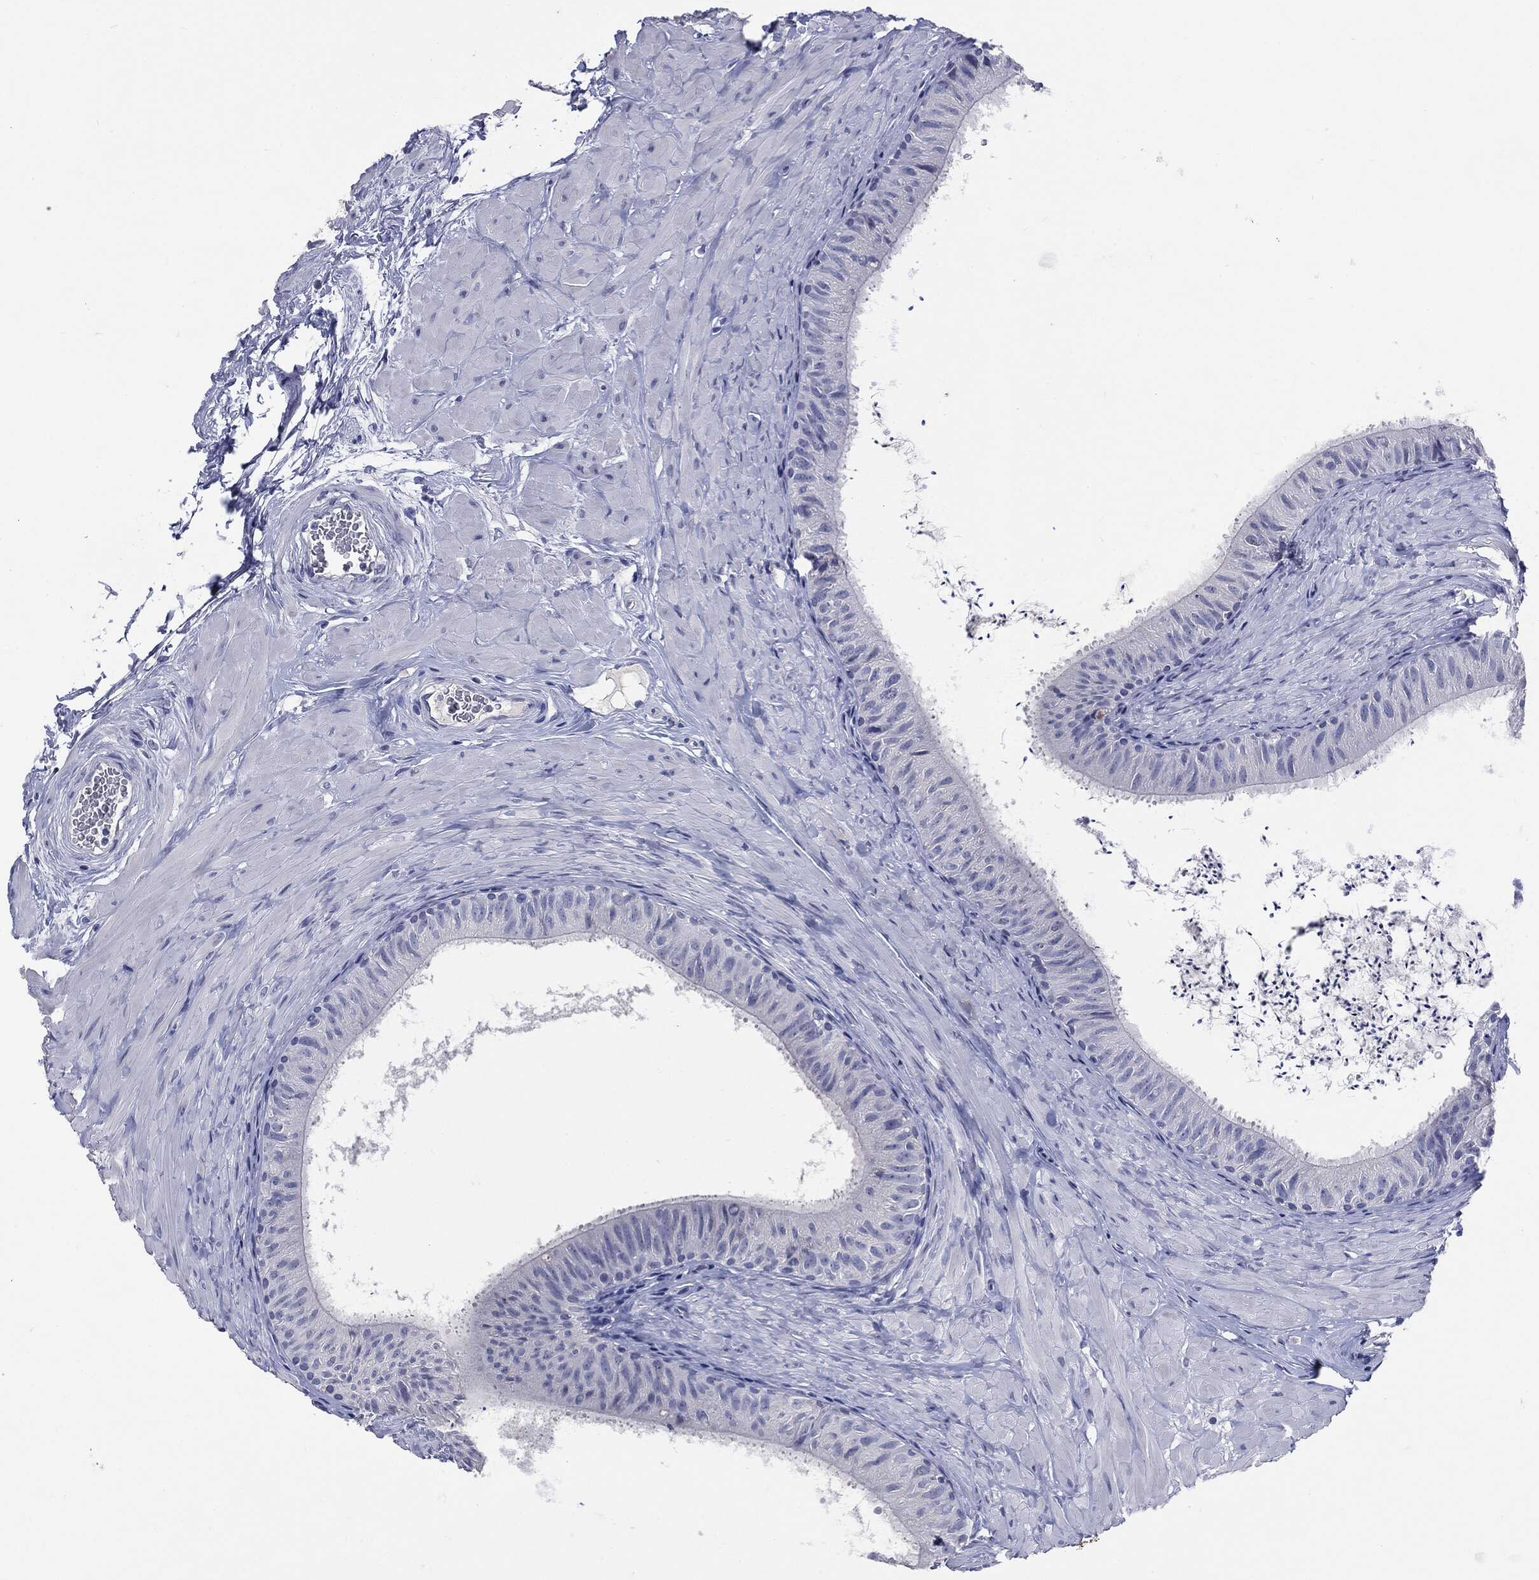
{"staining": {"intensity": "negative", "quantity": "none", "location": "none"}, "tissue": "epididymis", "cell_type": "Glandular cells", "image_type": "normal", "snomed": [{"axis": "morphology", "description": "Normal tissue, NOS"}, {"axis": "topography", "description": "Epididymis"}], "caption": "This is an IHC micrograph of normal human epididymis. There is no staining in glandular cells.", "gene": "TSHB", "patient": {"sex": "male", "age": 34}}